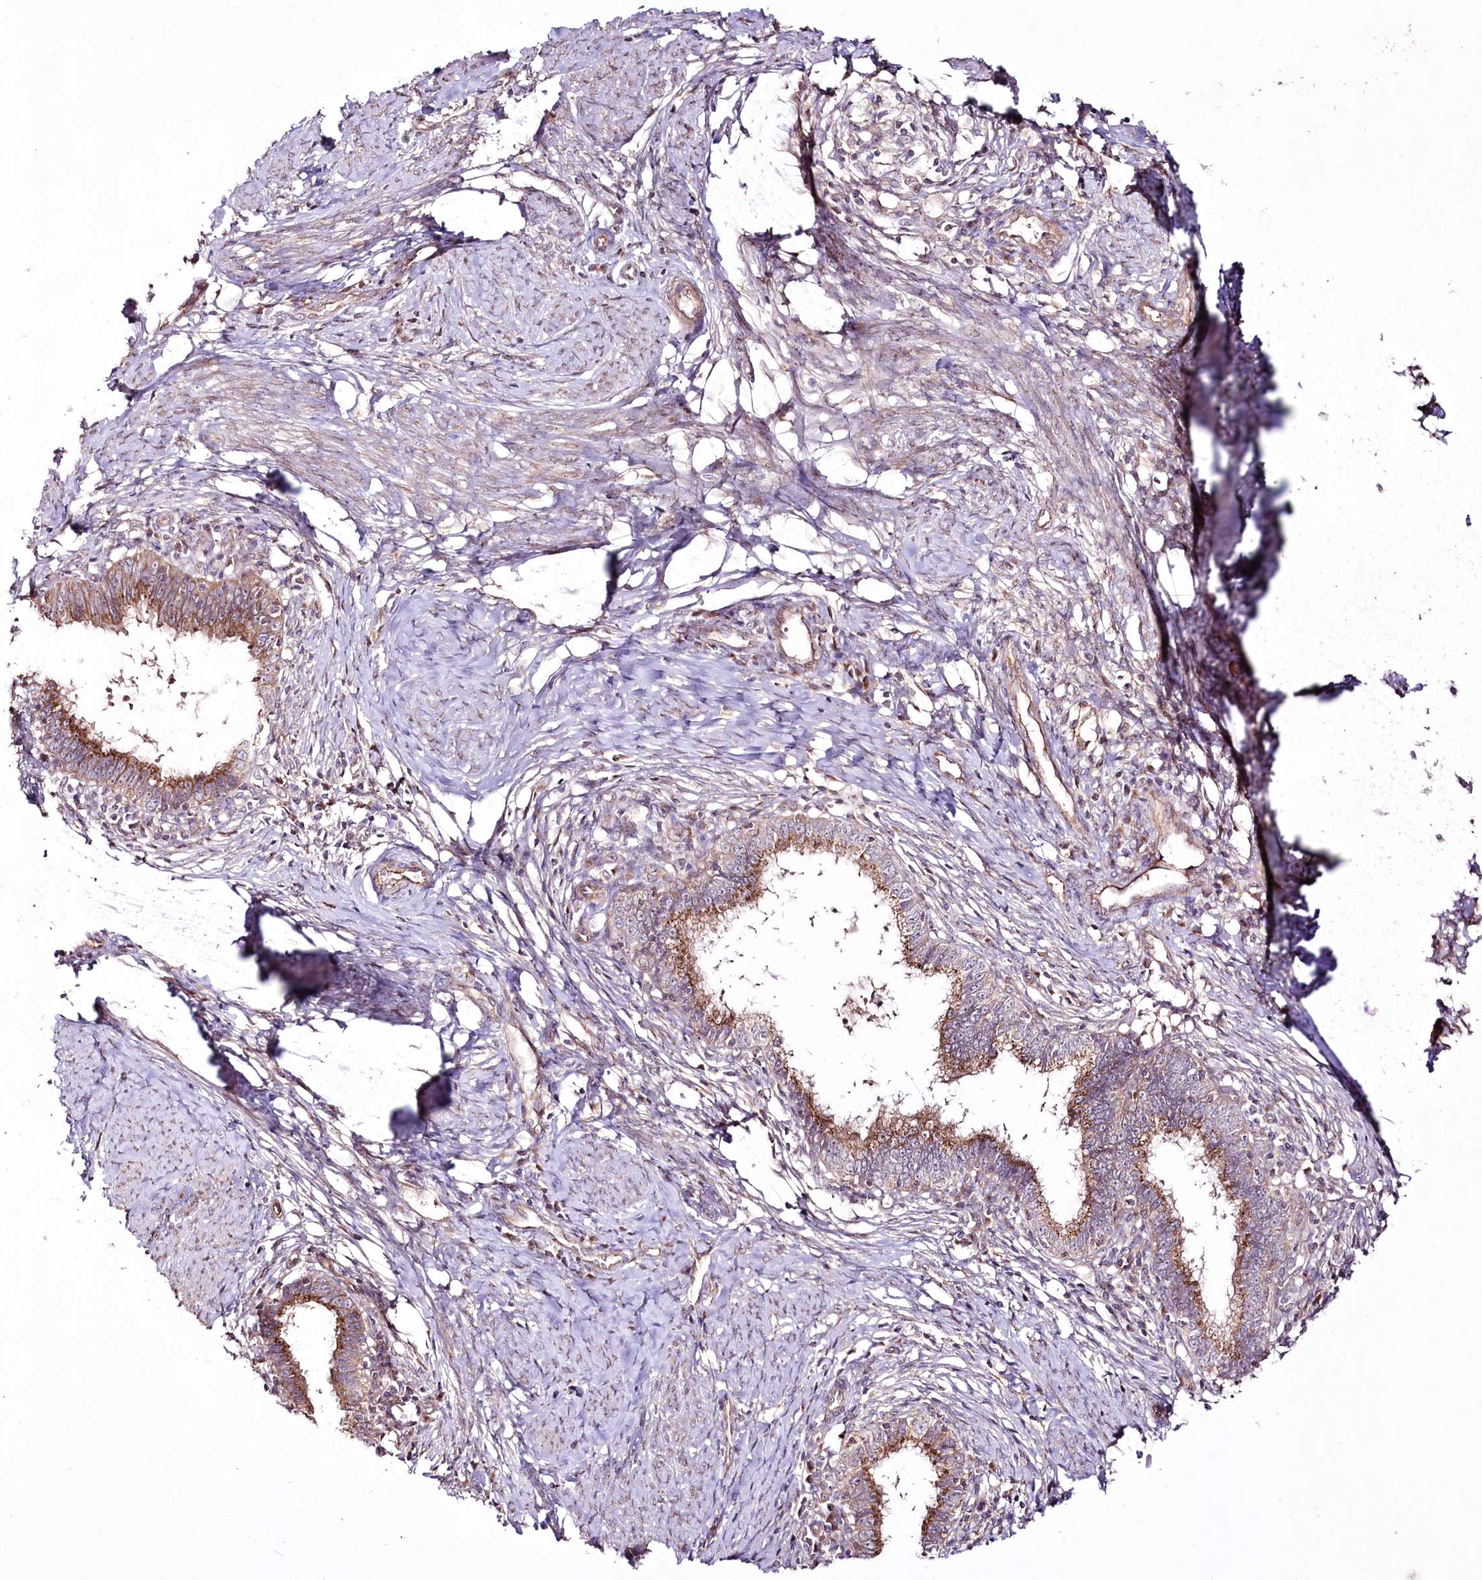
{"staining": {"intensity": "moderate", "quantity": "25%-75%", "location": "cytoplasmic/membranous"}, "tissue": "cervical cancer", "cell_type": "Tumor cells", "image_type": "cancer", "snomed": [{"axis": "morphology", "description": "Adenocarcinoma, NOS"}, {"axis": "topography", "description": "Cervix"}], "caption": "Immunohistochemistry (IHC) photomicrograph of neoplastic tissue: human cervical adenocarcinoma stained using IHC displays medium levels of moderate protein expression localized specifically in the cytoplasmic/membranous of tumor cells, appearing as a cytoplasmic/membranous brown color.", "gene": "REXO2", "patient": {"sex": "female", "age": 36}}